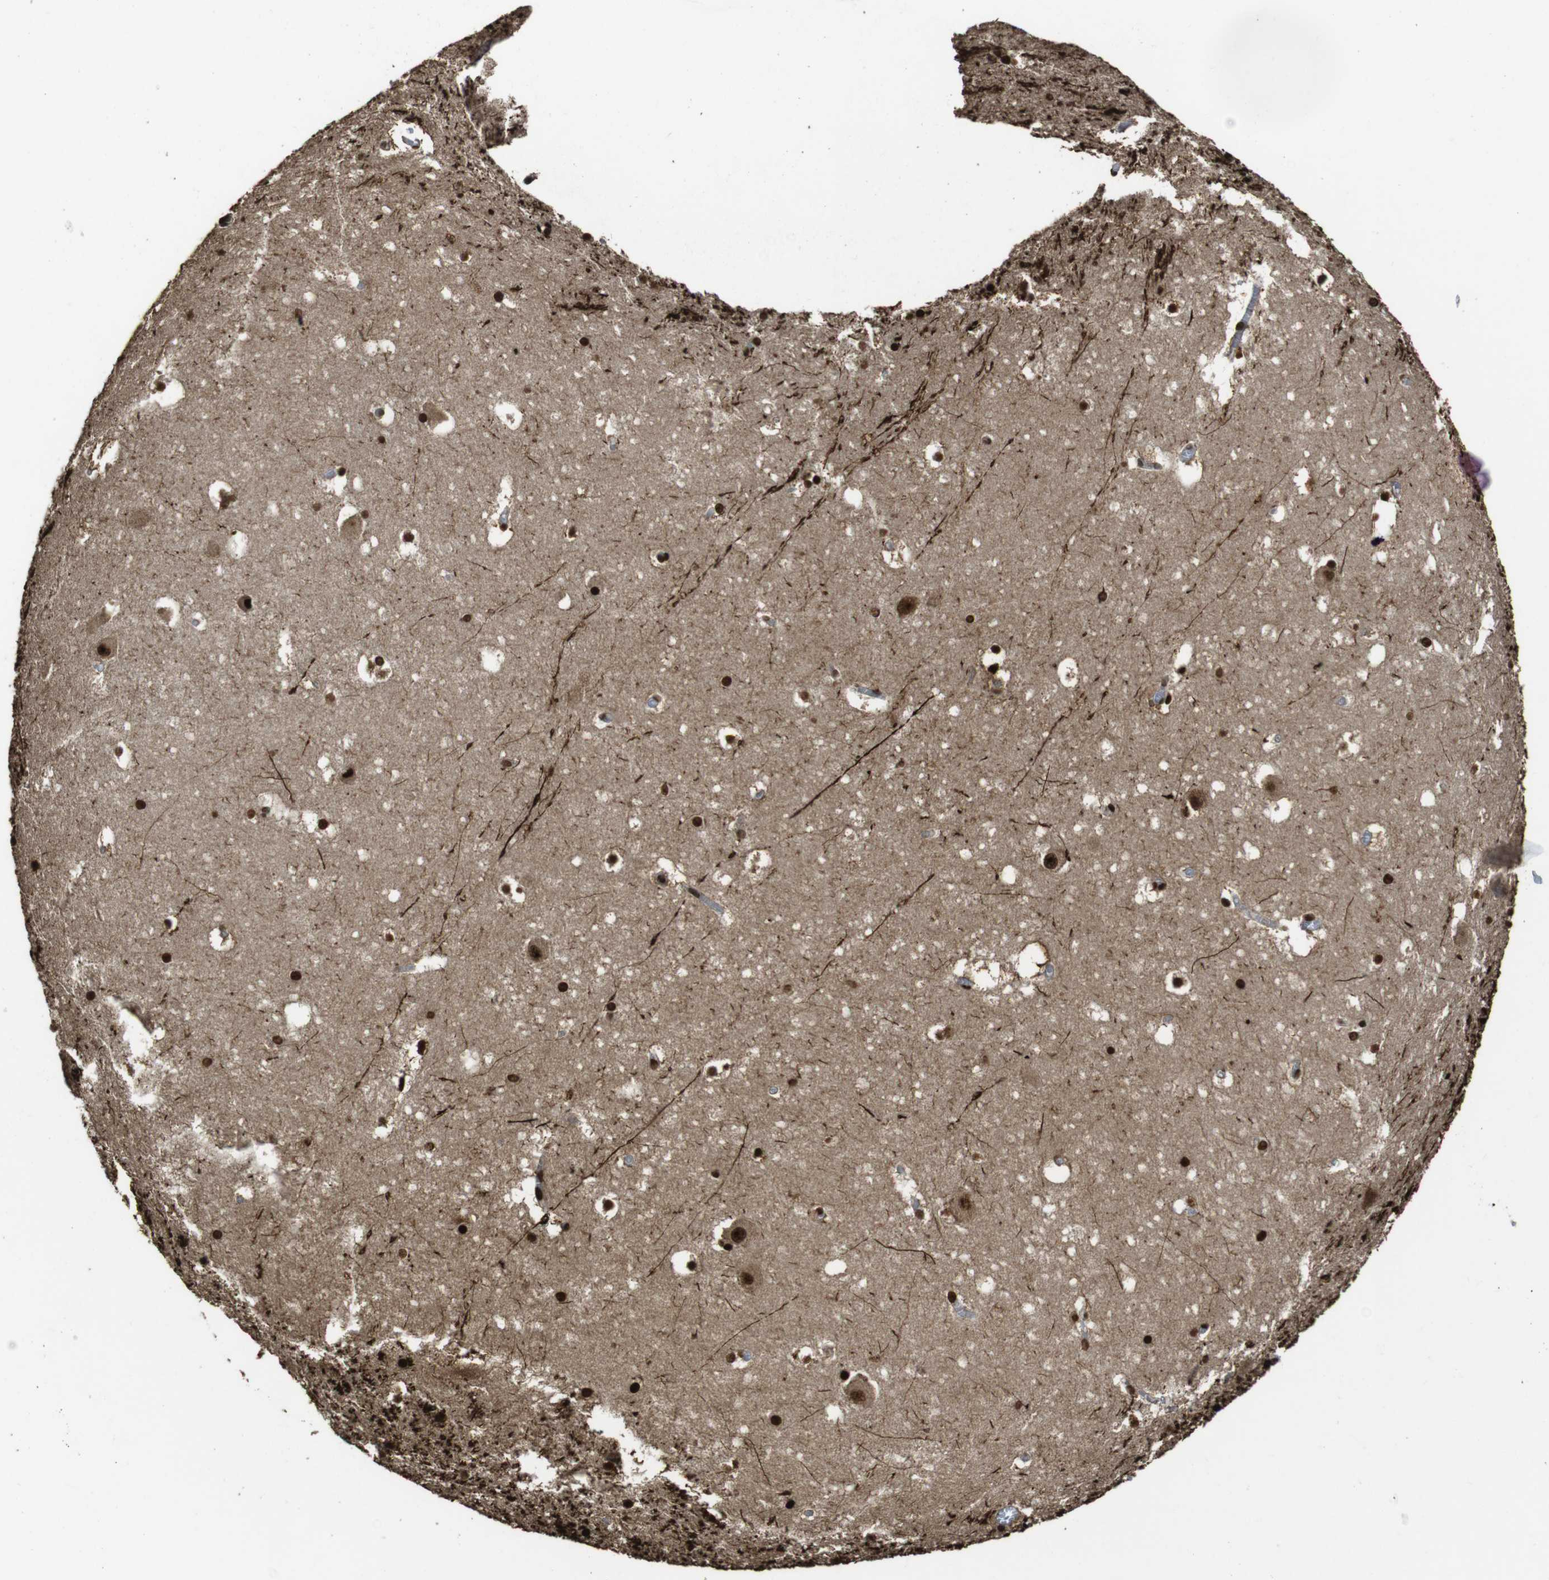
{"staining": {"intensity": "moderate", "quantity": ">75%", "location": "nuclear"}, "tissue": "hippocampus", "cell_type": "Glial cells", "image_type": "normal", "snomed": [{"axis": "morphology", "description": "Normal tissue, NOS"}, {"axis": "topography", "description": "Hippocampus"}], "caption": "This photomicrograph reveals normal hippocampus stained with immunohistochemistry to label a protein in brown. The nuclear of glial cells show moderate positivity for the protein. Nuclei are counter-stained blue.", "gene": "CSNK2B", "patient": {"sex": "male", "age": 45}}